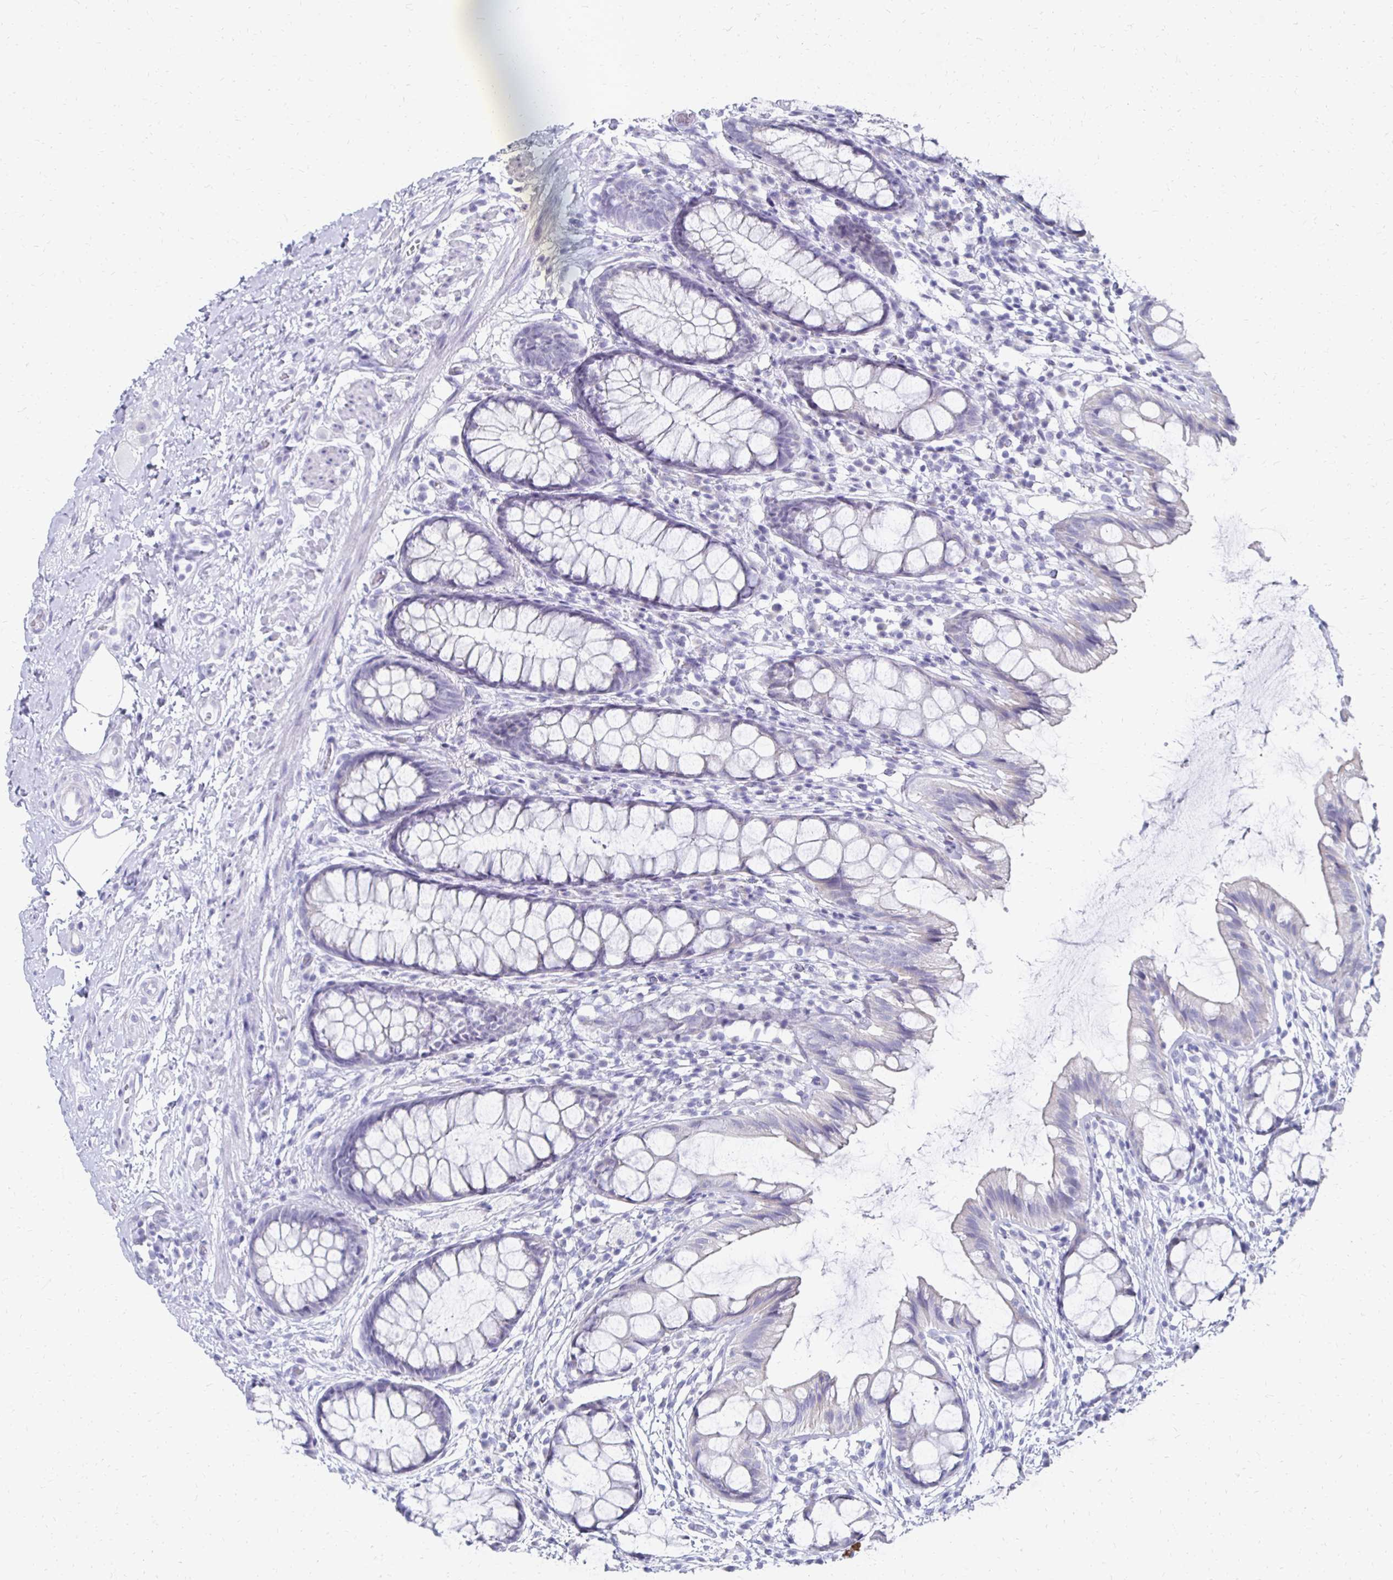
{"staining": {"intensity": "negative", "quantity": "none", "location": "none"}, "tissue": "rectum", "cell_type": "Glandular cells", "image_type": "normal", "snomed": [{"axis": "morphology", "description": "Normal tissue, NOS"}, {"axis": "topography", "description": "Rectum"}], "caption": "Micrograph shows no protein positivity in glandular cells of benign rectum.", "gene": "SYCP3", "patient": {"sex": "female", "age": 62}}